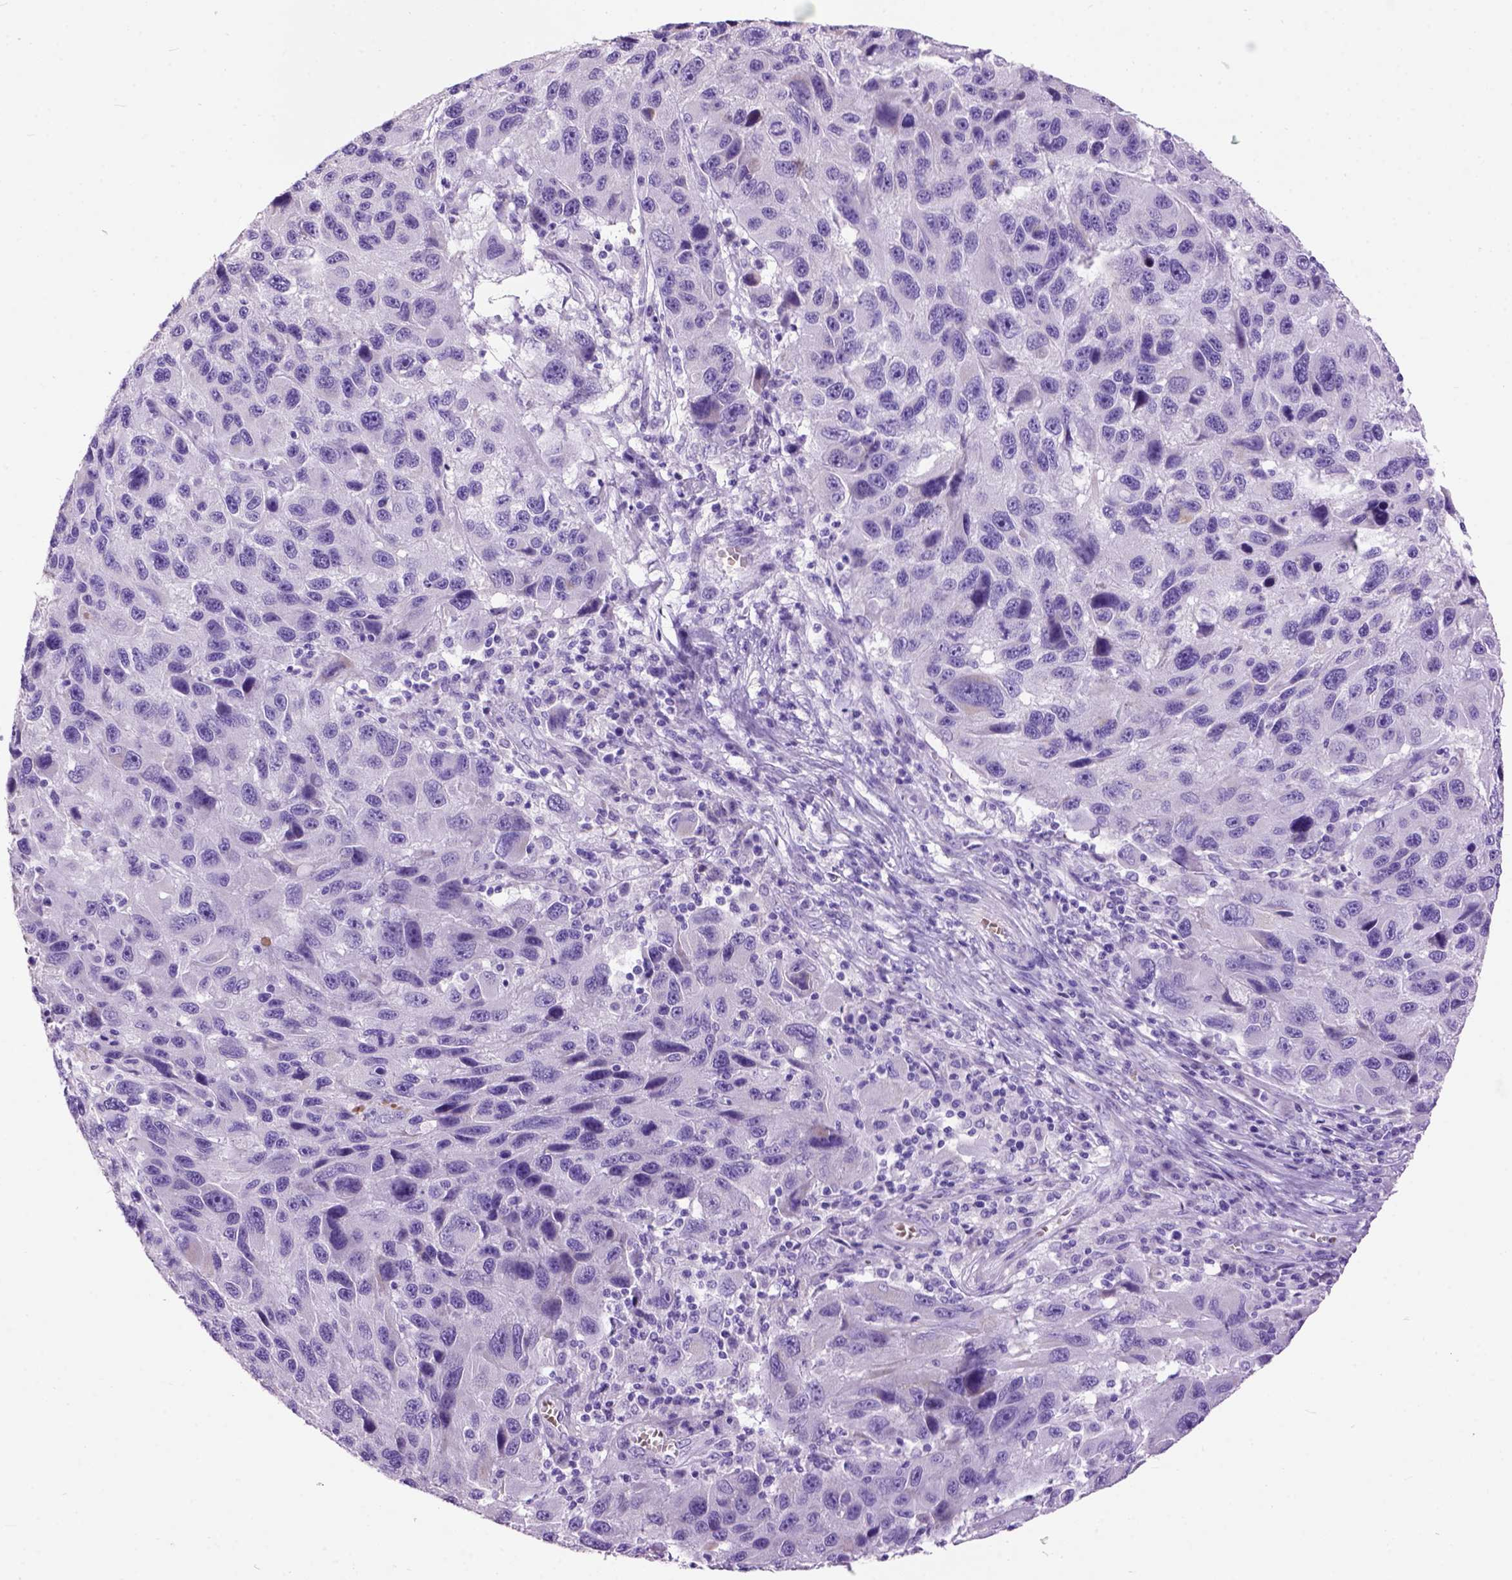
{"staining": {"intensity": "negative", "quantity": "none", "location": "none"}, "tissue": "melanoma", "cell_type": "Tumor cells", "image_type": "cancer", "snomed": [{"axis": "morphology", "description": "Malignant melanoma, NOS"}, {"axis": "topography", "description": "Skin"}], "caption": "Immunohistochemical staining of melanoma demonstrates no significant staining in tumor cells.", "gene": "MAPT", "patient": {"sex": "male", "age": 53}}